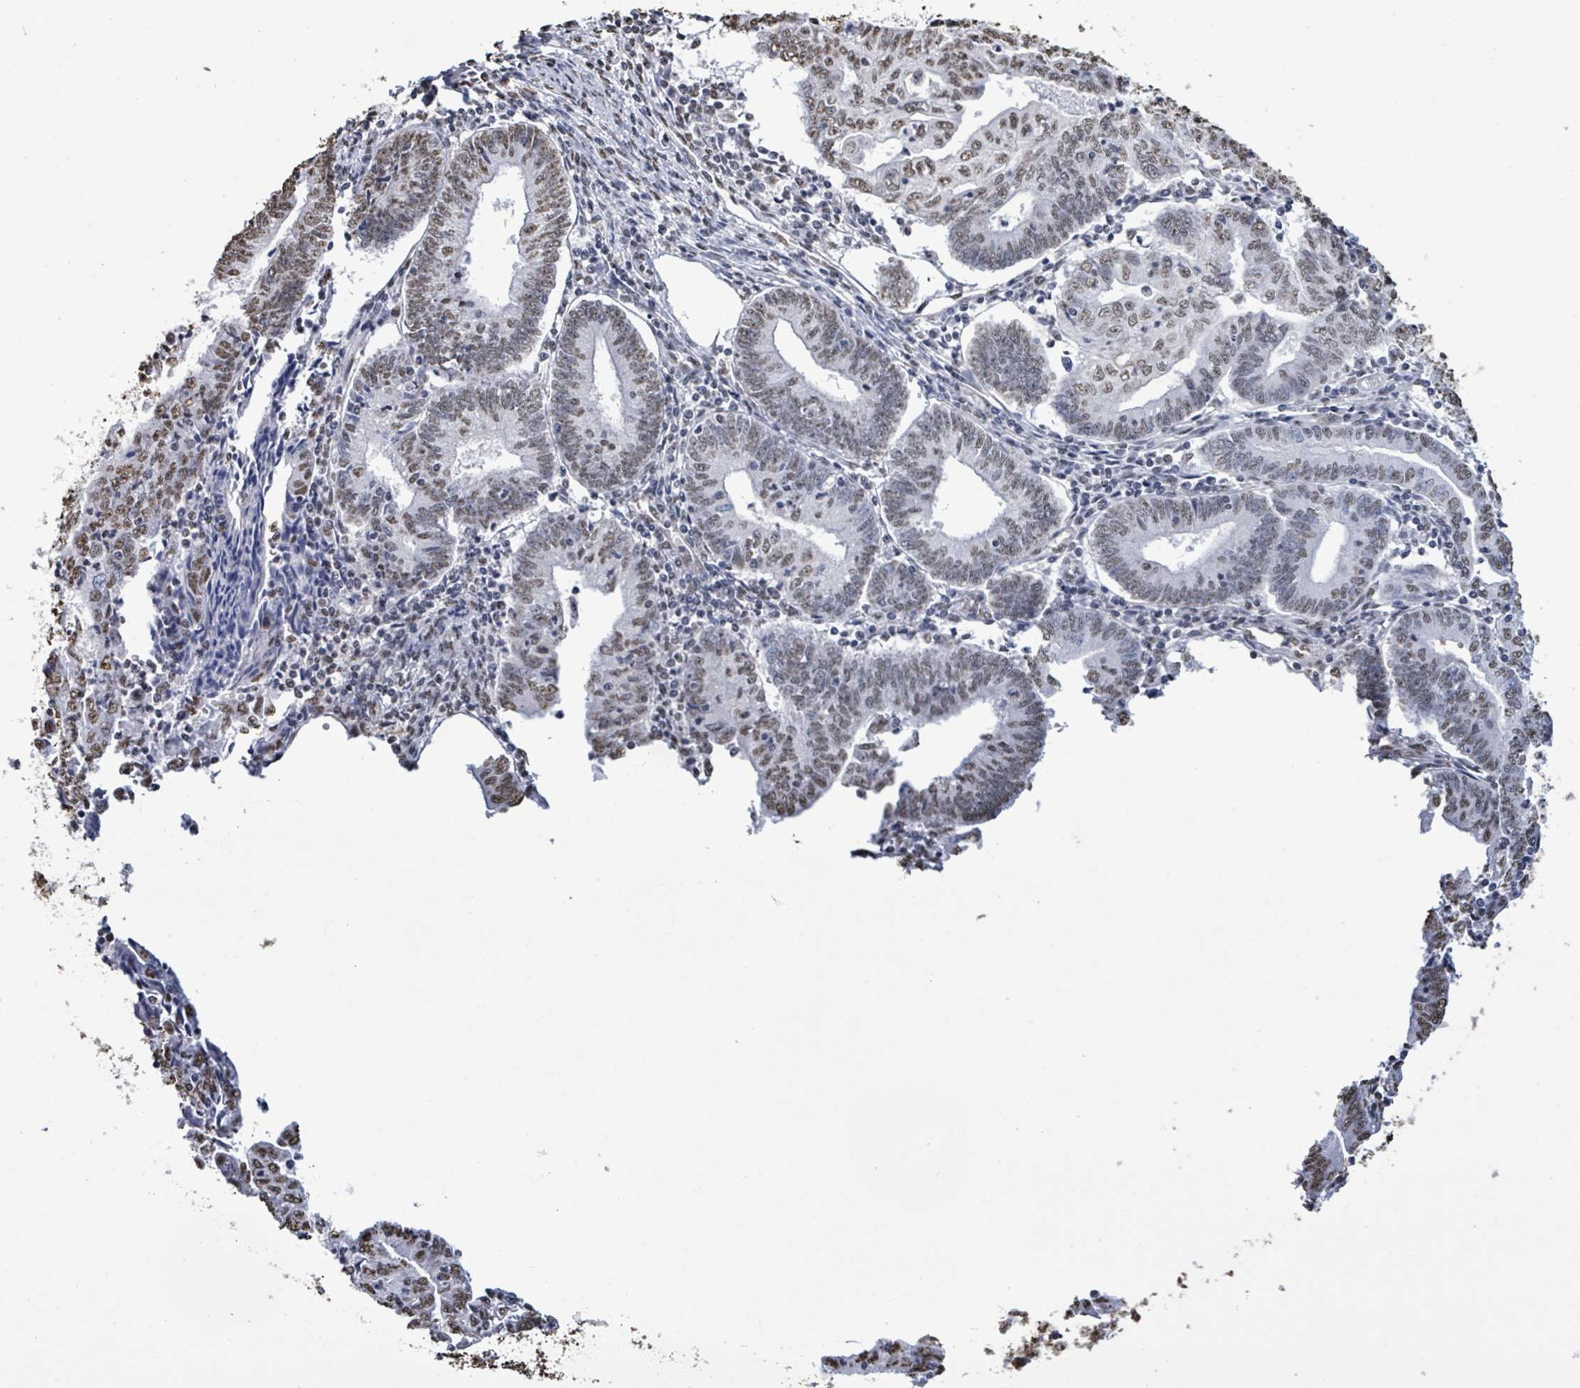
{"staining": {"intensity": "moderate", "quantity": "25%-75%", "location": "nuclear"}, "tissue": "endometrial cancer", "cell_type": "Tumor cells", "image_type": "cancer", "snomed": [{"axis": "morphology", "description": "Adenocarcinoma, NOS"}, {"axis": "topography", "description": "Endometrium"}], "caption": "This is a photomicrograph of immunohistochemistry (IHC) staining of endometrial cancer (adenocarcinoma), which shows moderate positivity in the nuclear of tumor cells.", "gene": "SAMD14", "patient": {"sex": "female", "age": 60}}